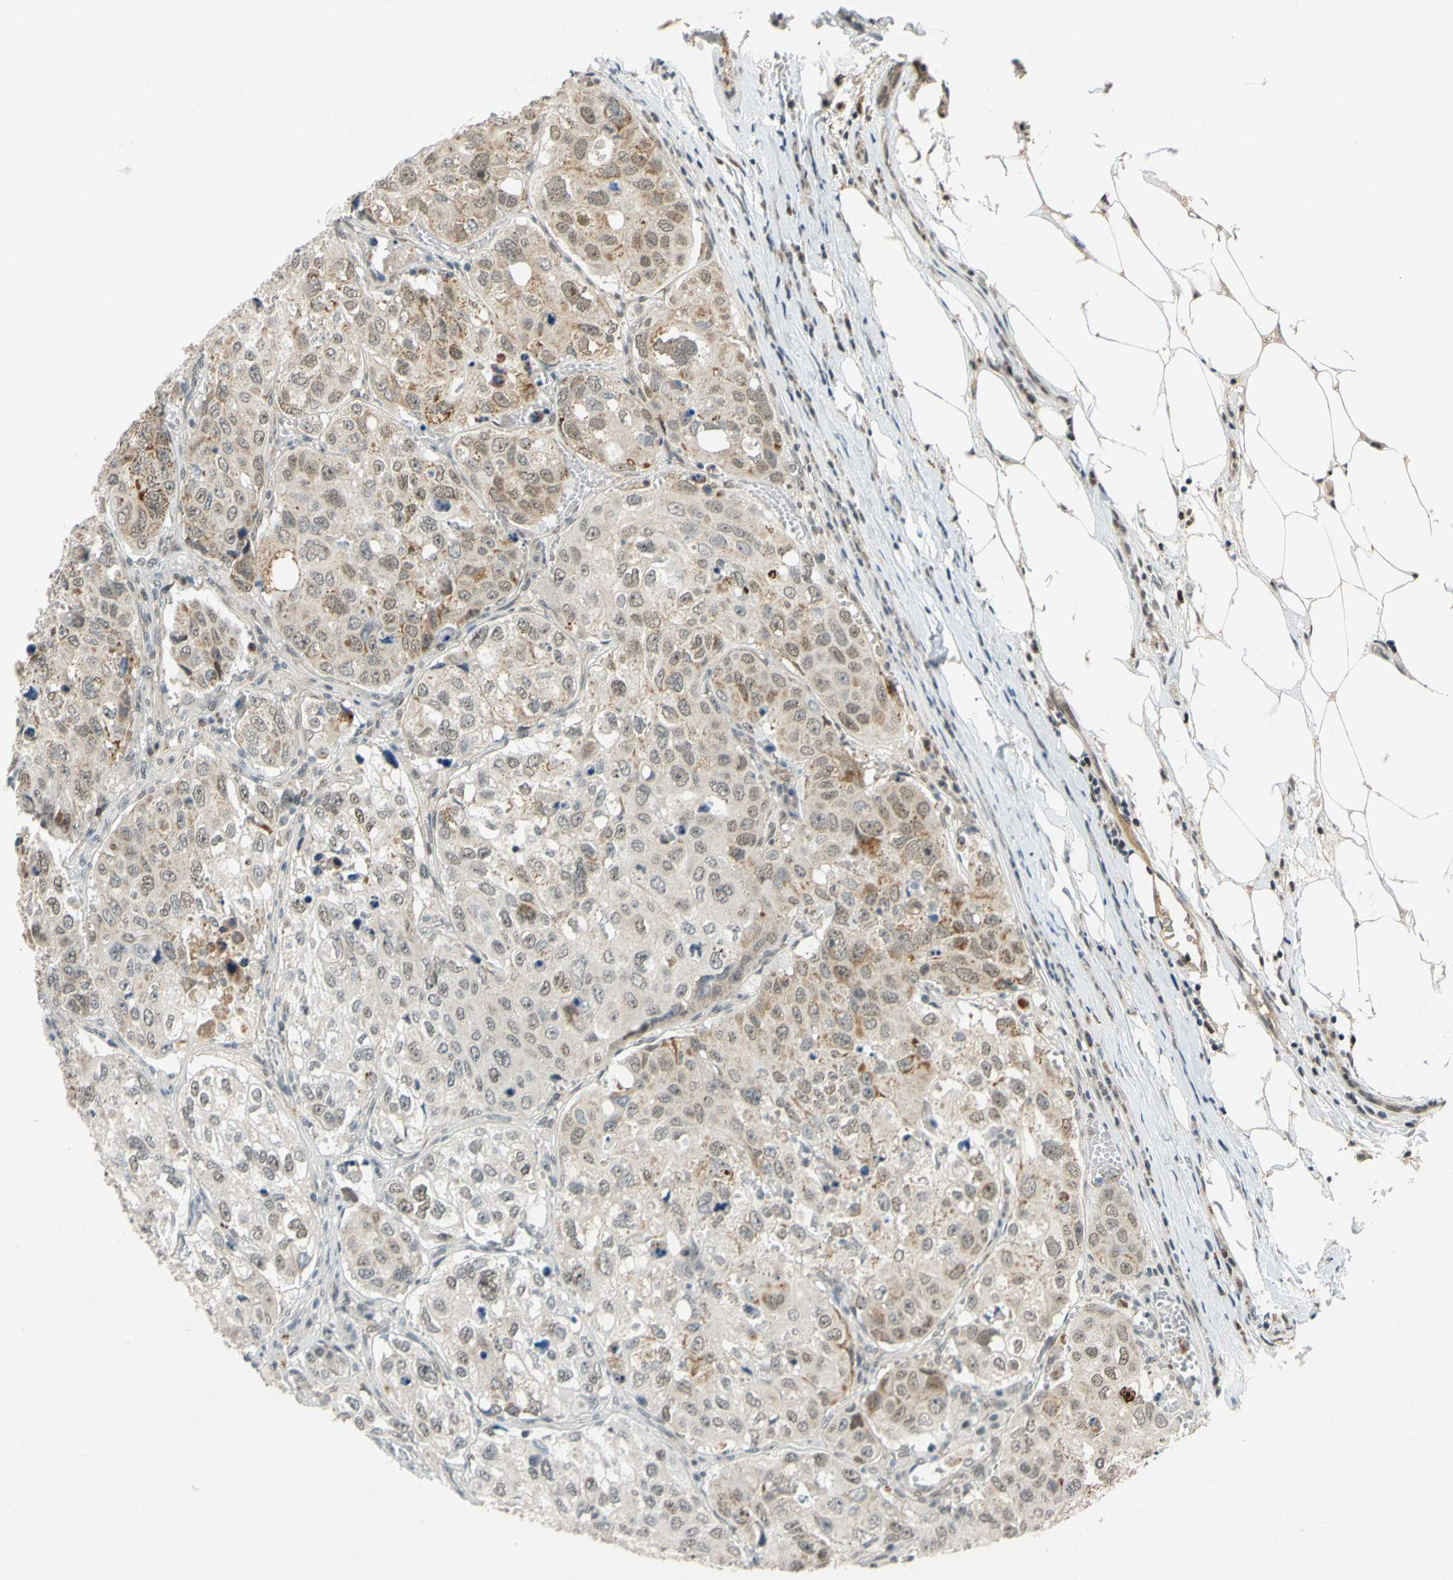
{"staining": {"intensity": "moderate", "quantity": "25%-75%", "location": "cytoplasmic/membranous,nuclear"}, "tissue": "urothelial cancer", "cell_type": "Tumor cells", "image_type": "cancer", "snomed": [{"axis": "morphology", "description": "Urothelial carcinoma, High grade"}, {"axis": "topography", "description": "Lymph node"}, {"axis": "topography", "description": "Urinary bladder"}], "caption": "An IHC micrograph of neoplastic tissue is shown. Protein staining in brown labels moderate cytoplasmic/membranous and nuclear positivity in urothelial carcinoma (high-grade) within tumor cells.", "gene": "POGZ", "patient": {"sex": "male", "age": 51}}